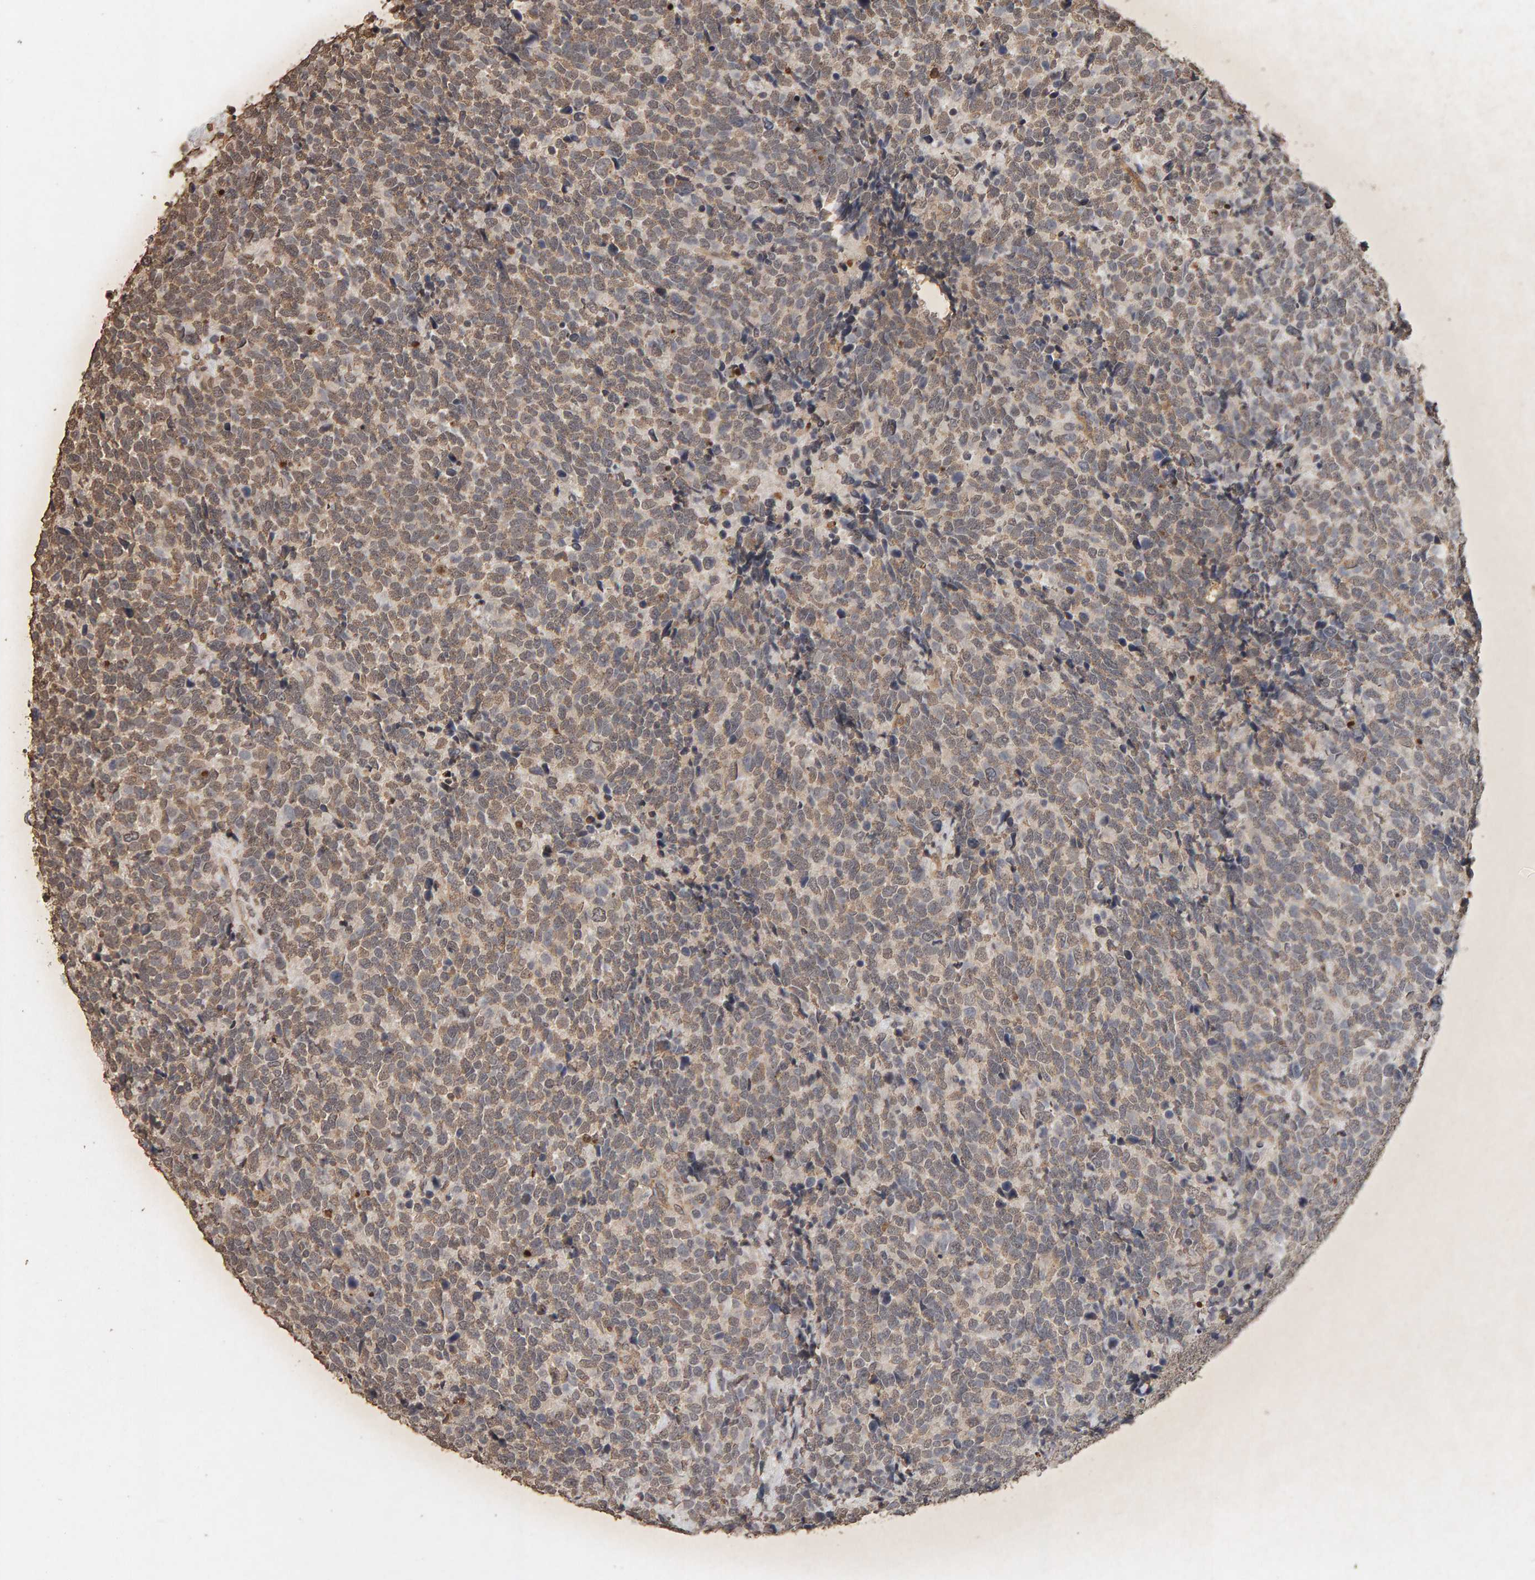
{"staining": {"intensity": "weak", "quantity": ">75%", "location": "cytoplasmic/membranous,nuclear"}, "tissue": "urothelial cancer", "cell_type": "Tumor cells", "image_type": "cancer", "snomed": [{"axis": "morphology", "description": "Urothelial carcinoma, High grade"}, {"axis": "topography", "description": "Urinary bladder"}], "caption": "Human urothelial cancer stained with a protein marker exhibits weak staining in tumor cells.", "gene": "DNAJB5", "patient": {"sex": "female", "age": 82}}